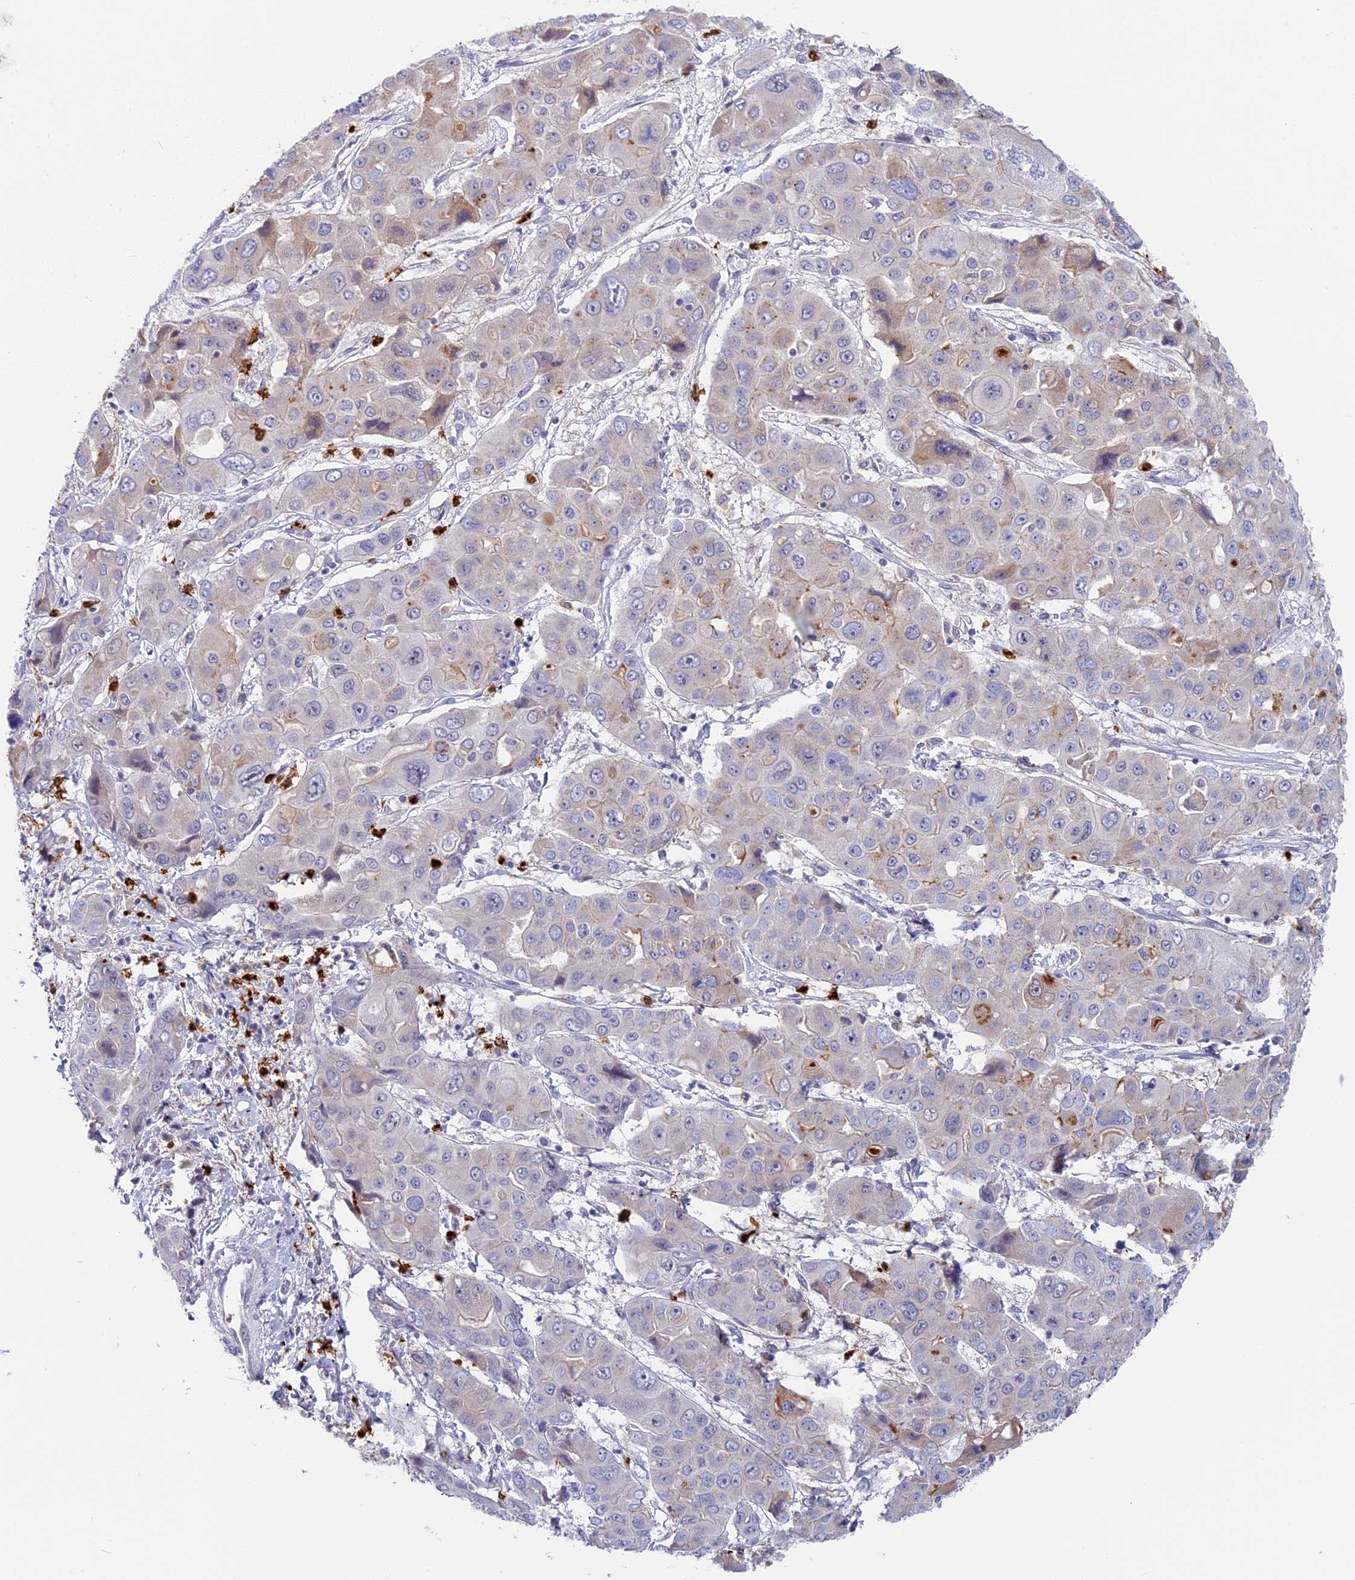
{"staining": {"intensity": "negative", "quantity": "none", "location": "none"}, "tissue": "liver cancer", "cell_type": "Tumor cells", "image_type": "cancer", "snomed": [{"axis": "morphology", "description": "Cholangiocarcinoma"}, {"axis": "topography", "description": "Liver"}], "caption": "Tumor cells are negative for protein expression in human cholangiocarcinoma (liver). (Stains: DAB immunohistochemistry with hematoxylin counter stain, Microscopy: brightfield microscopy at high magnification).", "gene": "ADGRD1", "patient": {"sex": "male", "age": 67}}